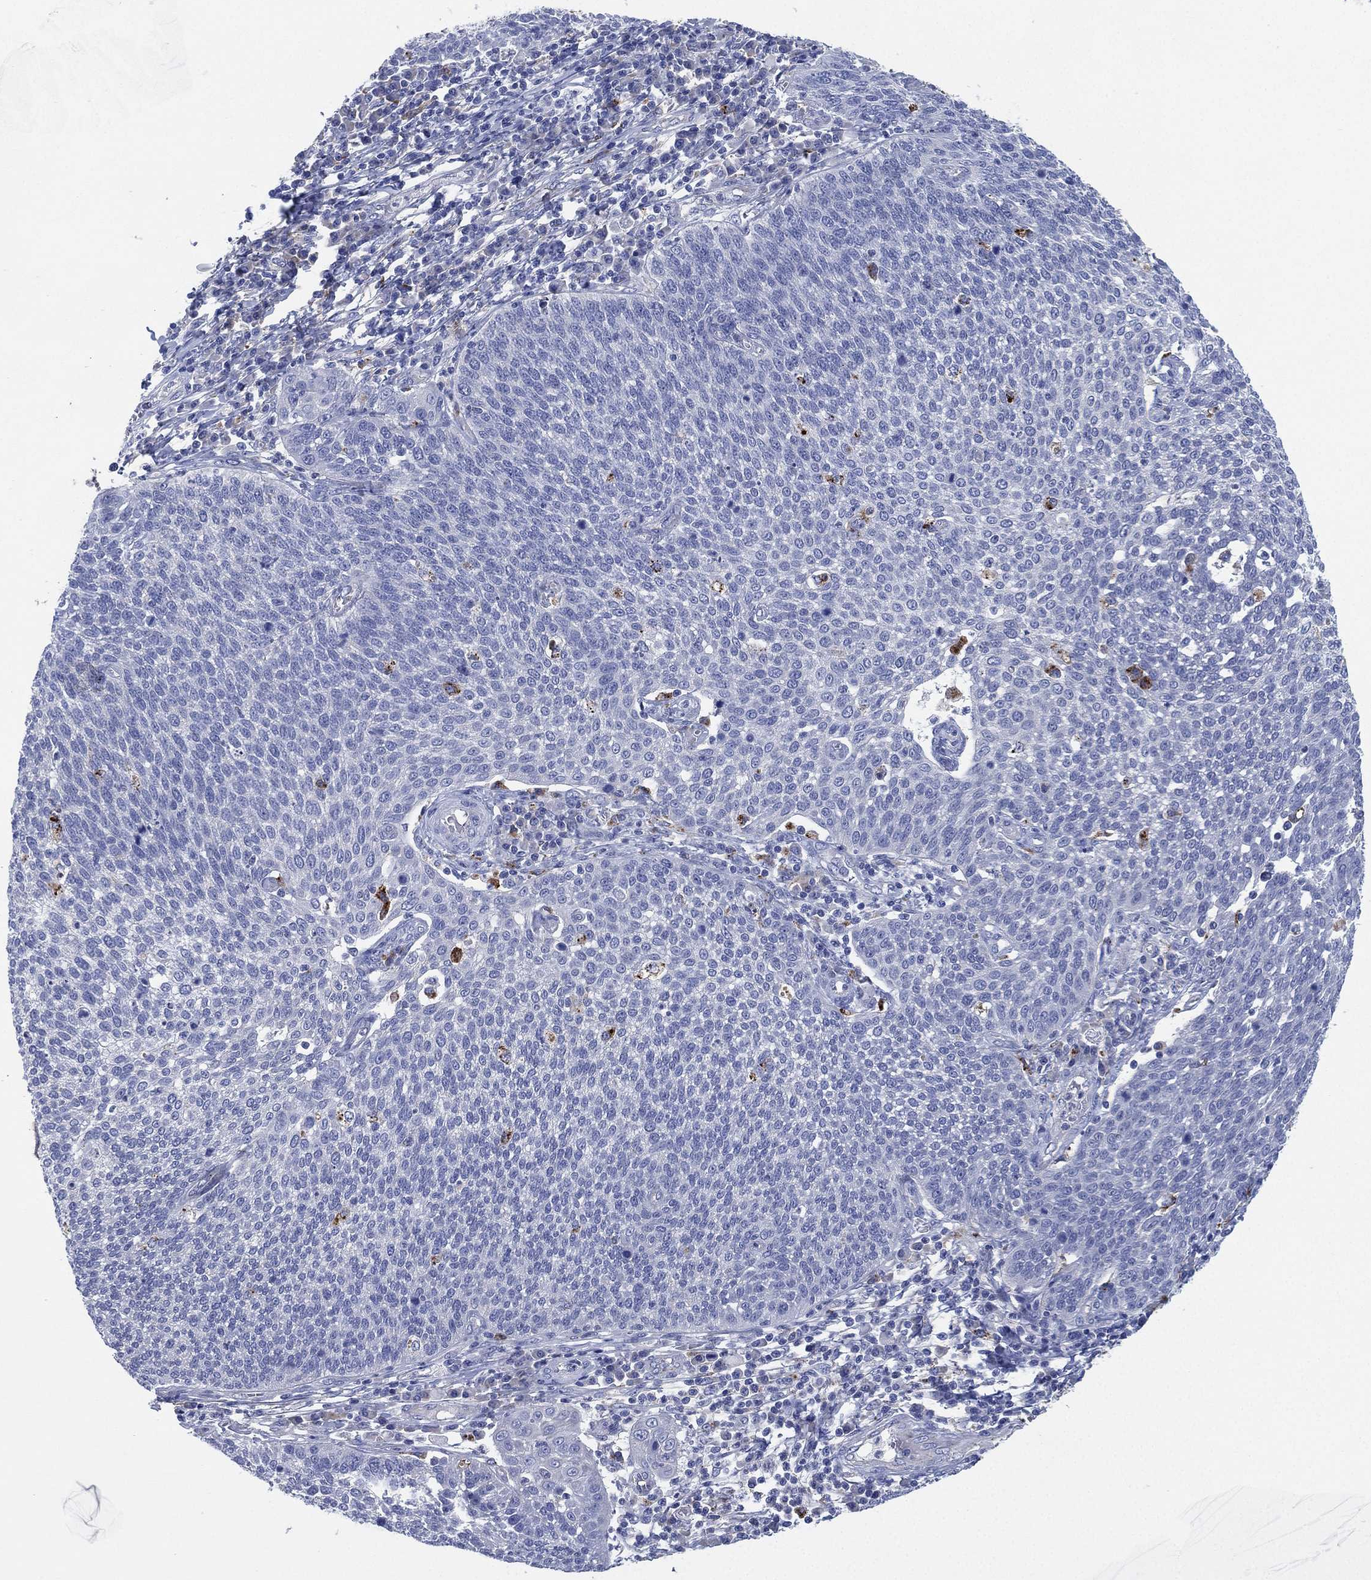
{"staining": {"intensity": "negative", "quantity": "none", "location": "none"}, "tissue": "cervical cancer", "cell_type": "Tumor cells", "image_type": "cancer", "snomed": [{"axis": "morphology", "description": "Squamous cell carcinoma, NOS"}, {"axis": "topography", "description": "Cervix"}], "caption": "DAB (3,3'-diaminobenzidine) immunohistochemical staining of human cervical cancer (squamous cell carcinoma) exhibits no significant positivity in tumor cells.", "gene": "GALNS", "patient": {"sex": "female", "age": 34}}